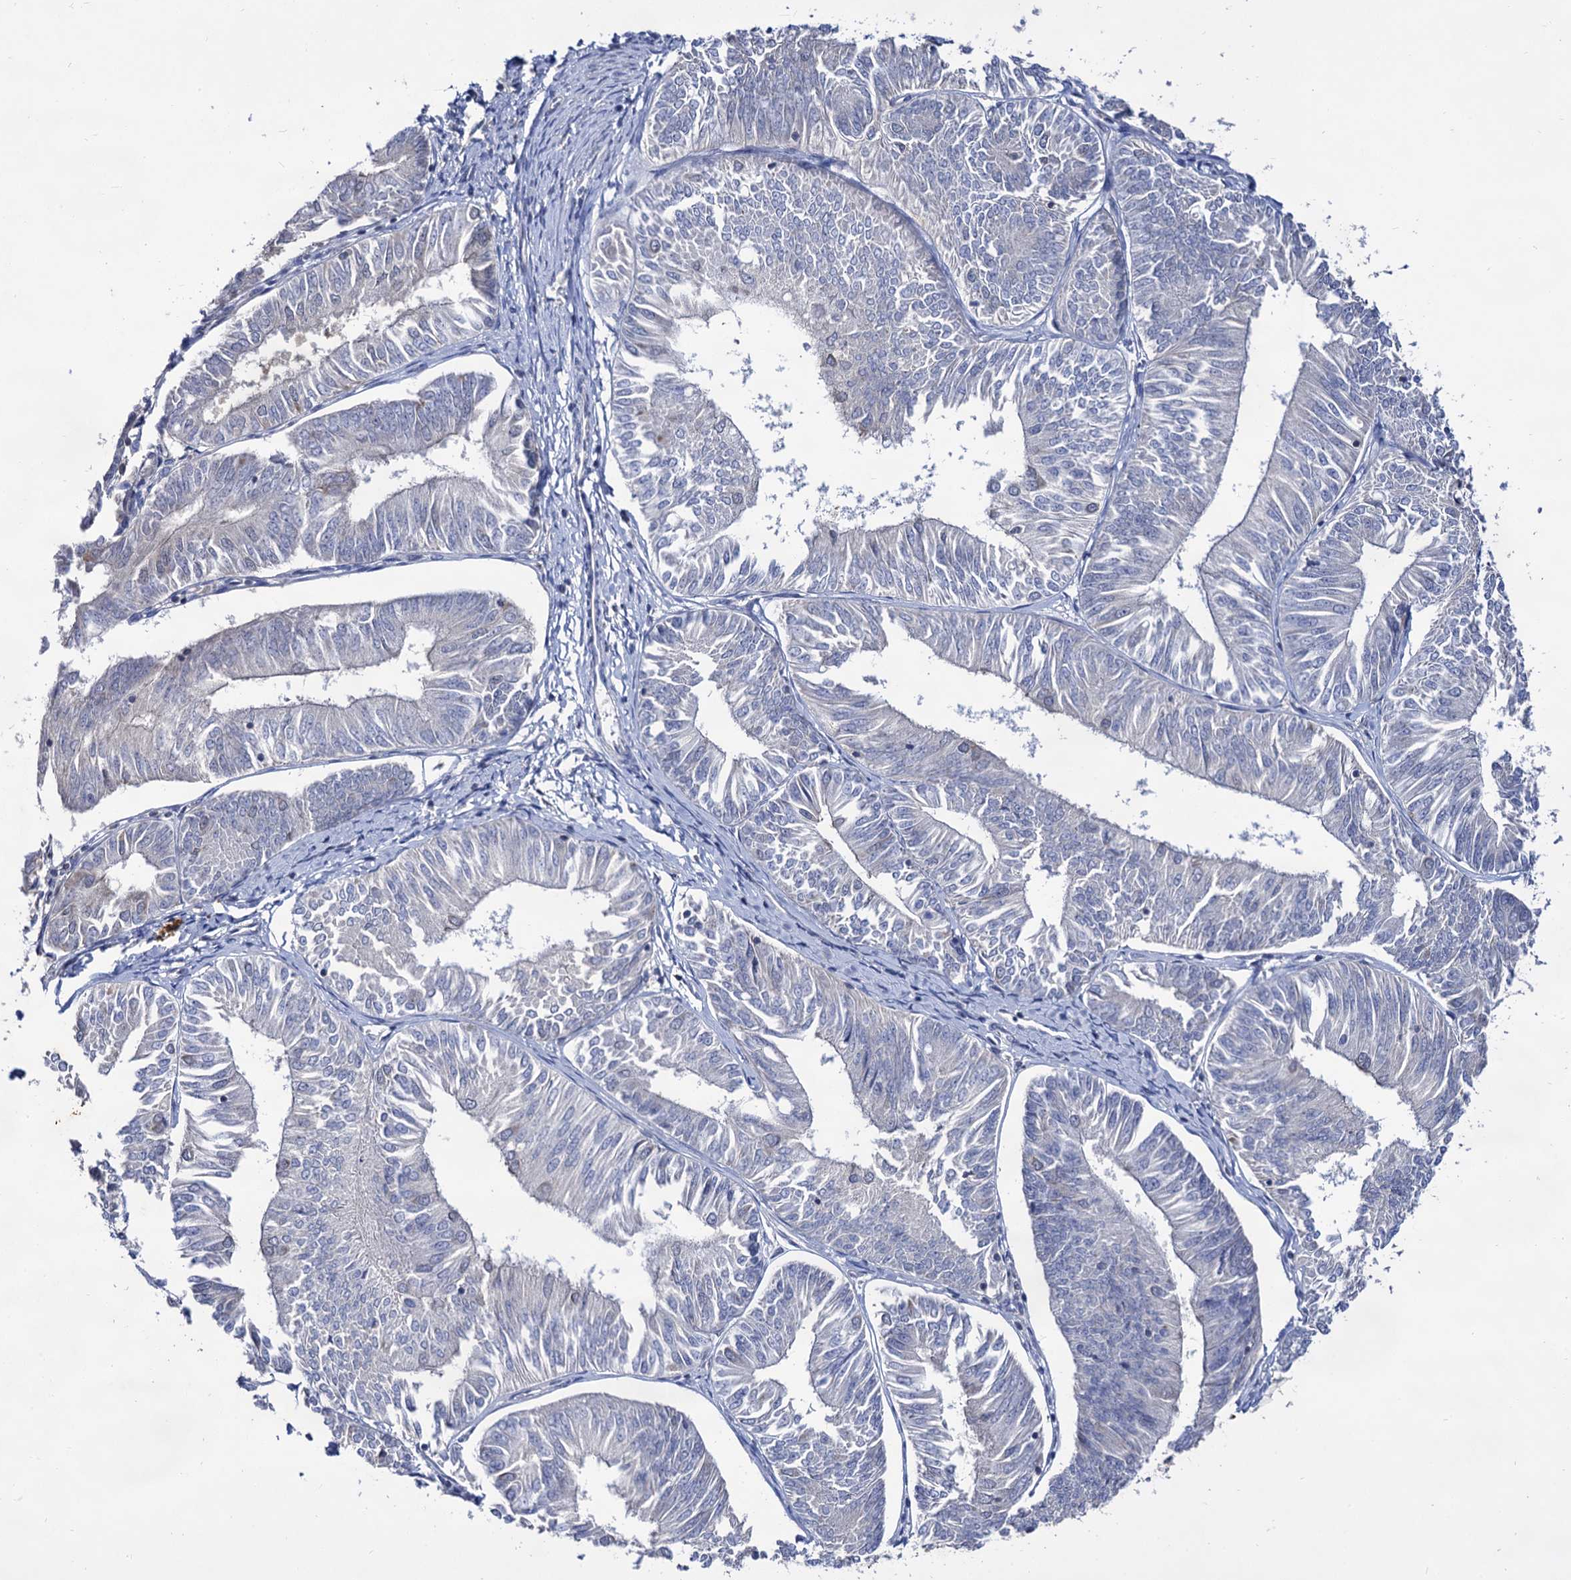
{"staining": {"intensity": "negative", "quantity": "none", "location": "none"}, "tissue": "endometrial cancer", "cell_type": "Tumor cells", "image_type": "cancer", "snomed": [{"axis": "morphology", "description": "Adenocarcinoma, NOS"}, {"axis": "topography", "description": "Endometrium"}], "caption": "Adenocarcinoma (endometrial) was stained to show a protein in brown. There is no significant staining in tumor cells.", "gene": "ARFIP2", "patient": {"sex": "female", "age": 58}}